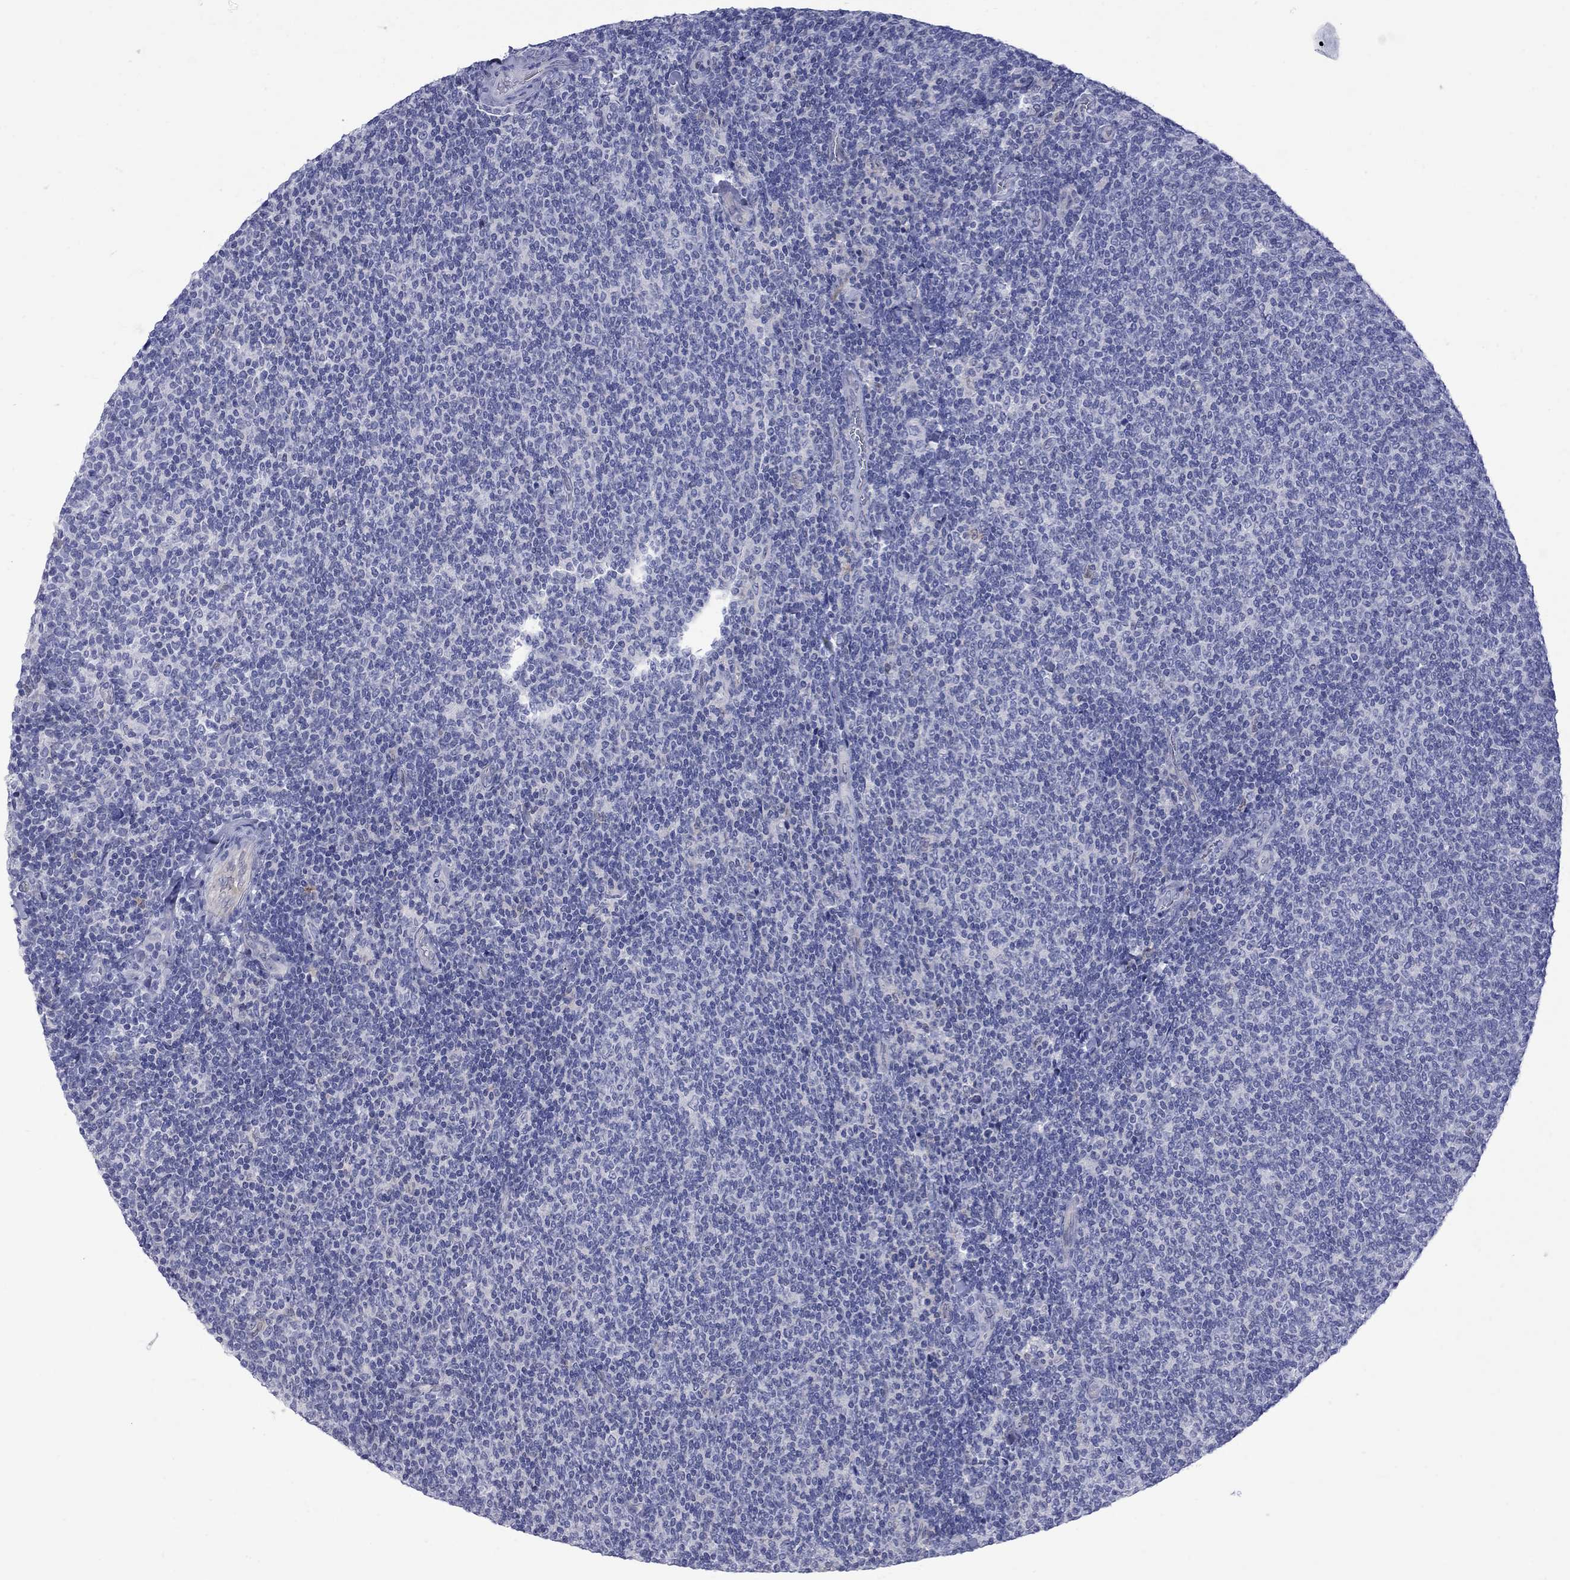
{"staining": {"intensity": "negative", "quantity": "none", "location": "none"}, "tissue": "lymphoma", "cell_type": "Tumor cells", "image_type": "cancer", "snomed": [{"axis": "morphology", "description": "Malignant lymphoma, non-Hodgkin's type, Low grade"}, {"axis": "topography", "description": "Lymph node"}], "caption": "High power microscopy histopathology image of an immunohistochemistry image of malignant lymphoma, non-Hodgkin's type (low-grade), revealing no significant staining in tumor cells.", "gene": "CTNNBIP1", "patient": {"sex": "male", "age": 52}}